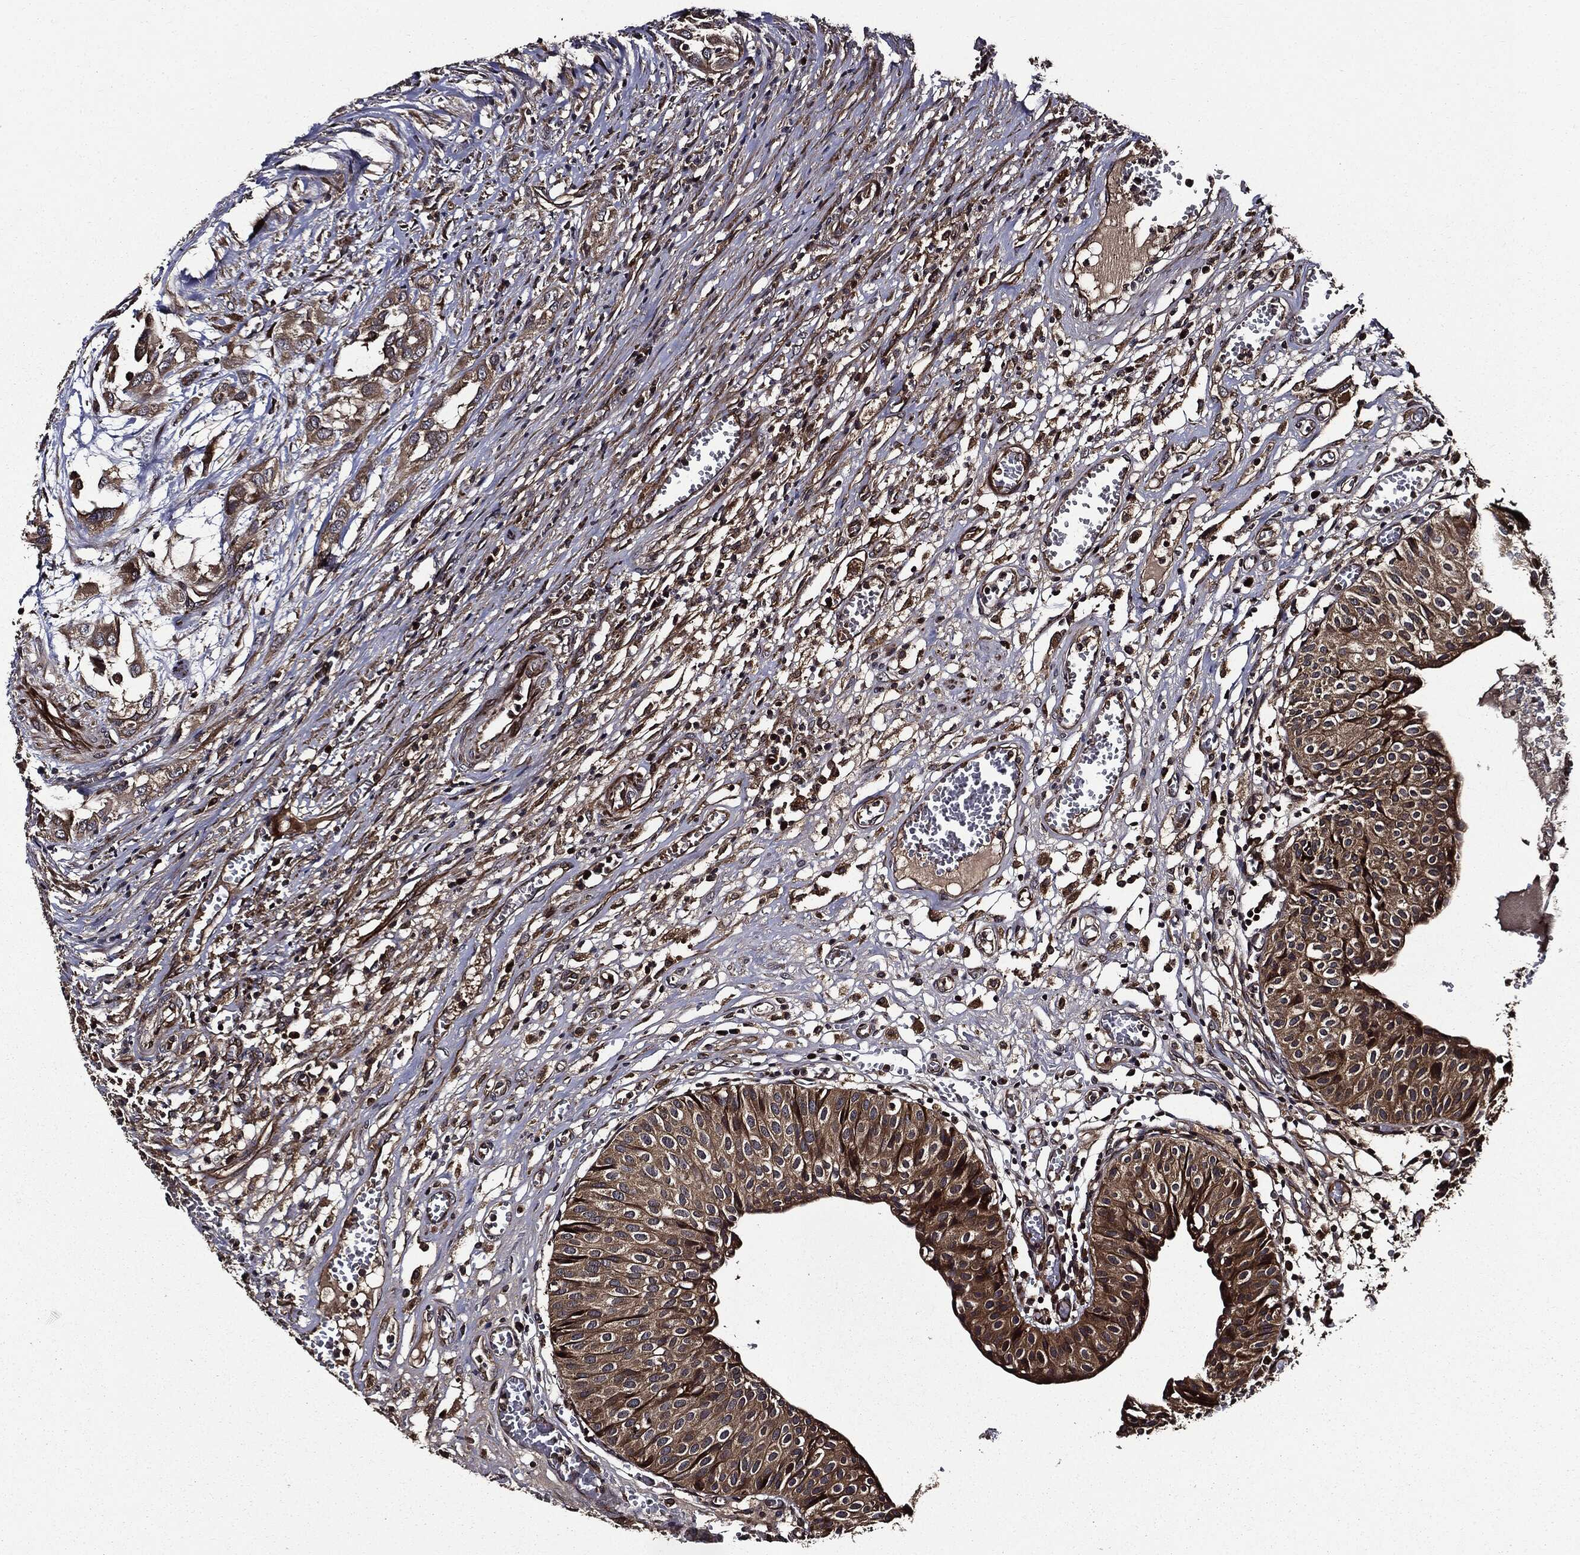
{"staining": {"intensity": "moderate", "quantity": ">75%", "location": "cytoplasmic/membranous"}, "tissue": "urinary bladder", "cell_type": "Urothelial cells", "image_type": "normal", "snomed": [{"axis": "morphology", "description": "Normal tissue, NOS"}, {"axis": "morphology", "description": "Urothelial carcinoma, NOS"}, {"axis": "morphology", "description": "Urothelial carcinoma, High grade"}, {"axis": "topography", "description": "Urinary bladder"}], "caption": "Immunohistochemical staining of unremarkable human urinary bladder displays >75% levels of moderate cytoplasmic/membranous protein expression in approximately >75% of urothelial cells. Using DAB (3,3'-diaminobenzidine) (brown) and hematoxylin (blue) stains, captured at high magnification using brightfield microscopy.", "gene": "HTT", "patient": {"sex": "male", "age": 57}}